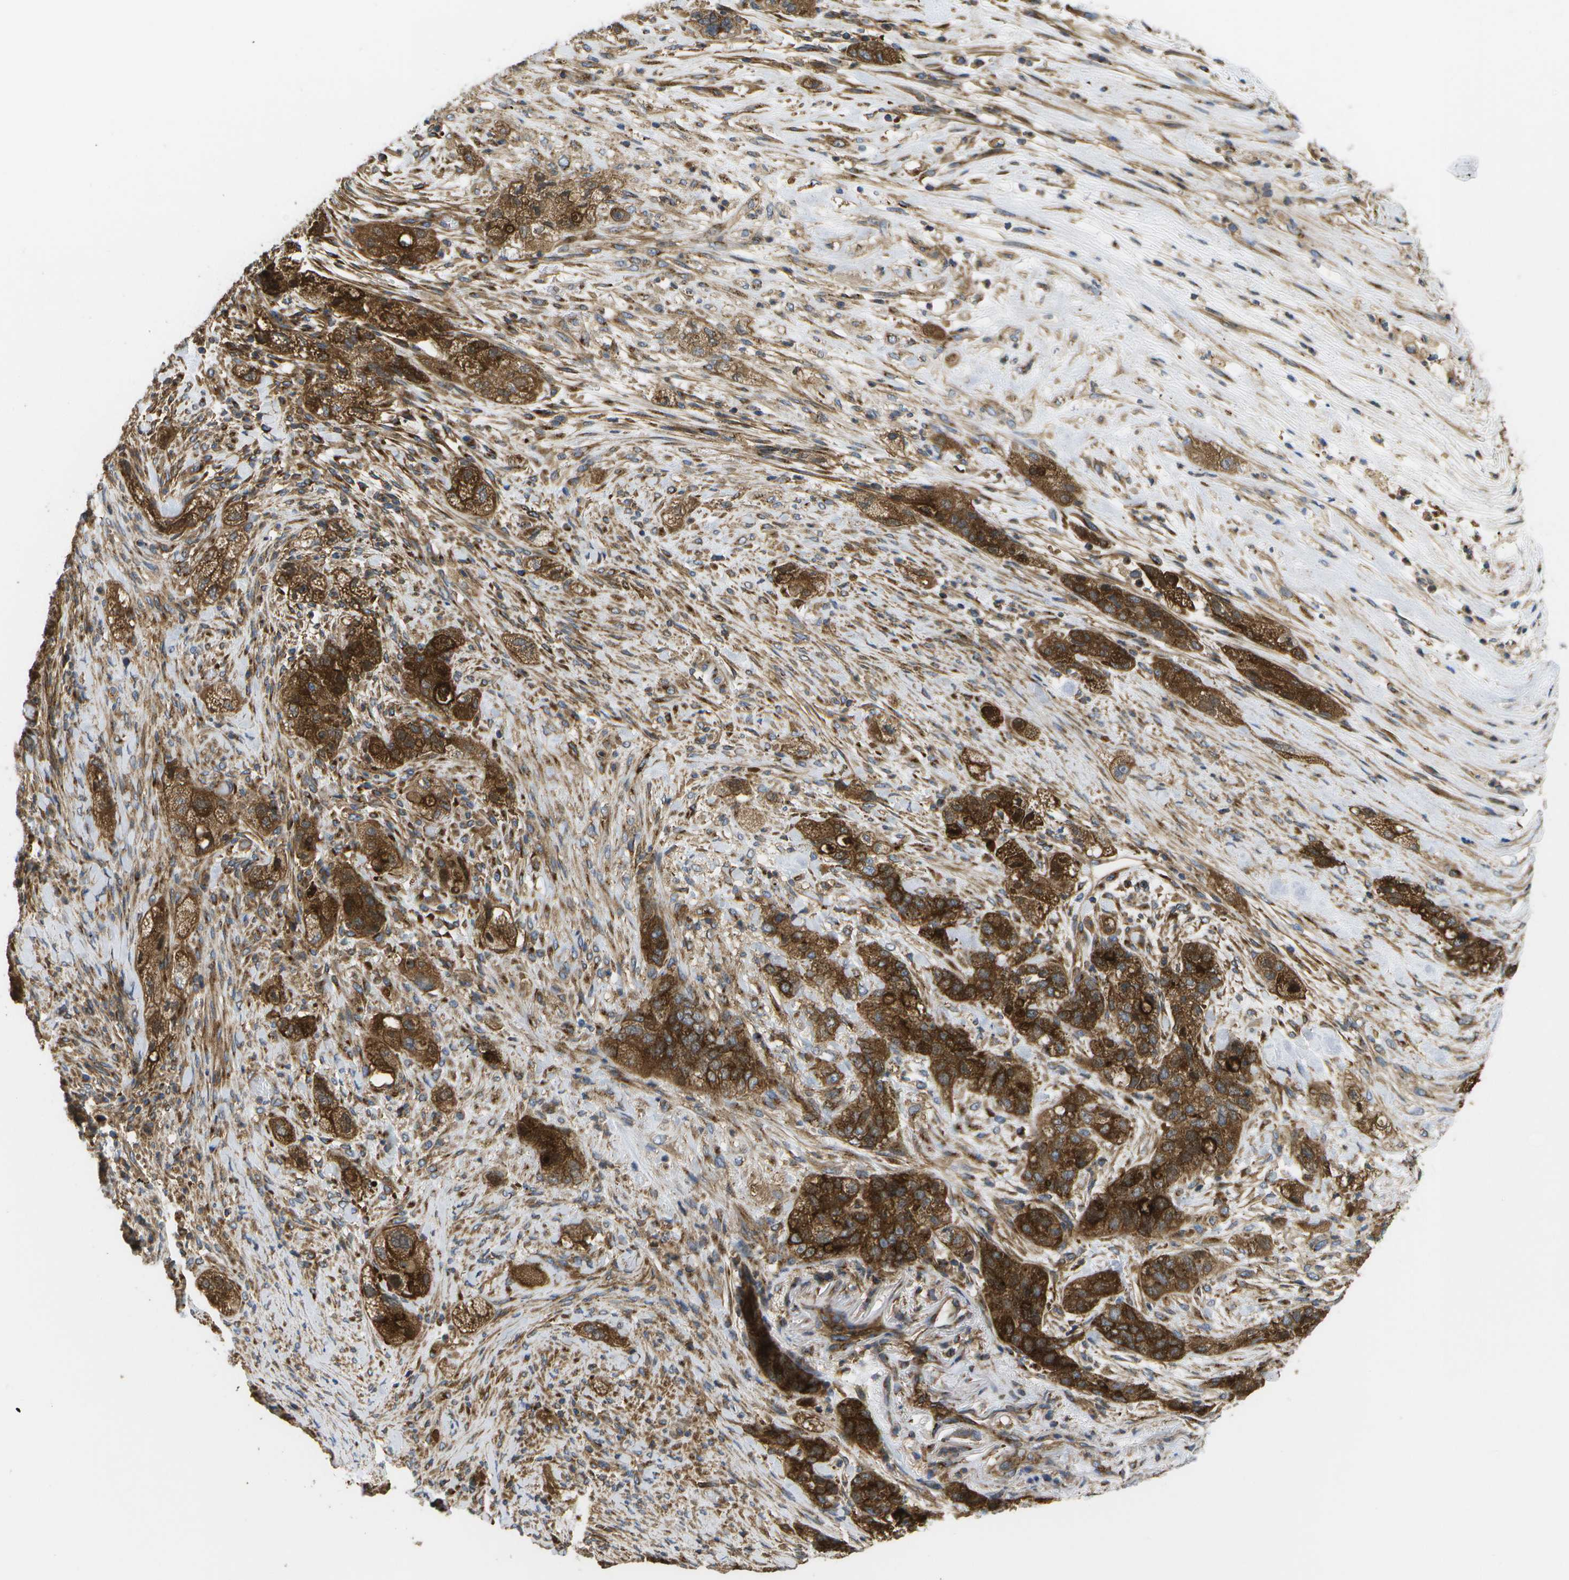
{"staining": {"intensity": "strong", "quantity": ">75%", "location": "cytoplasmic/membranous"}, "tissue": "pancreatic cancer", "cell_type": "Tumor cells", "image_type": "cancer", "snomed": [{"axis": "morphology", "description": "Adenocarcinoma, NOS"}, {"axis": "topography", "description": "Pancreas"}], "caption": "Tumor cells display high levels of strong cytoplasmic/membranous positivity in approximately >75% of cells in pancreatic adenocarcinoma.", "gene": "BST2", "patient": {"sex": "female", "age": 78}}